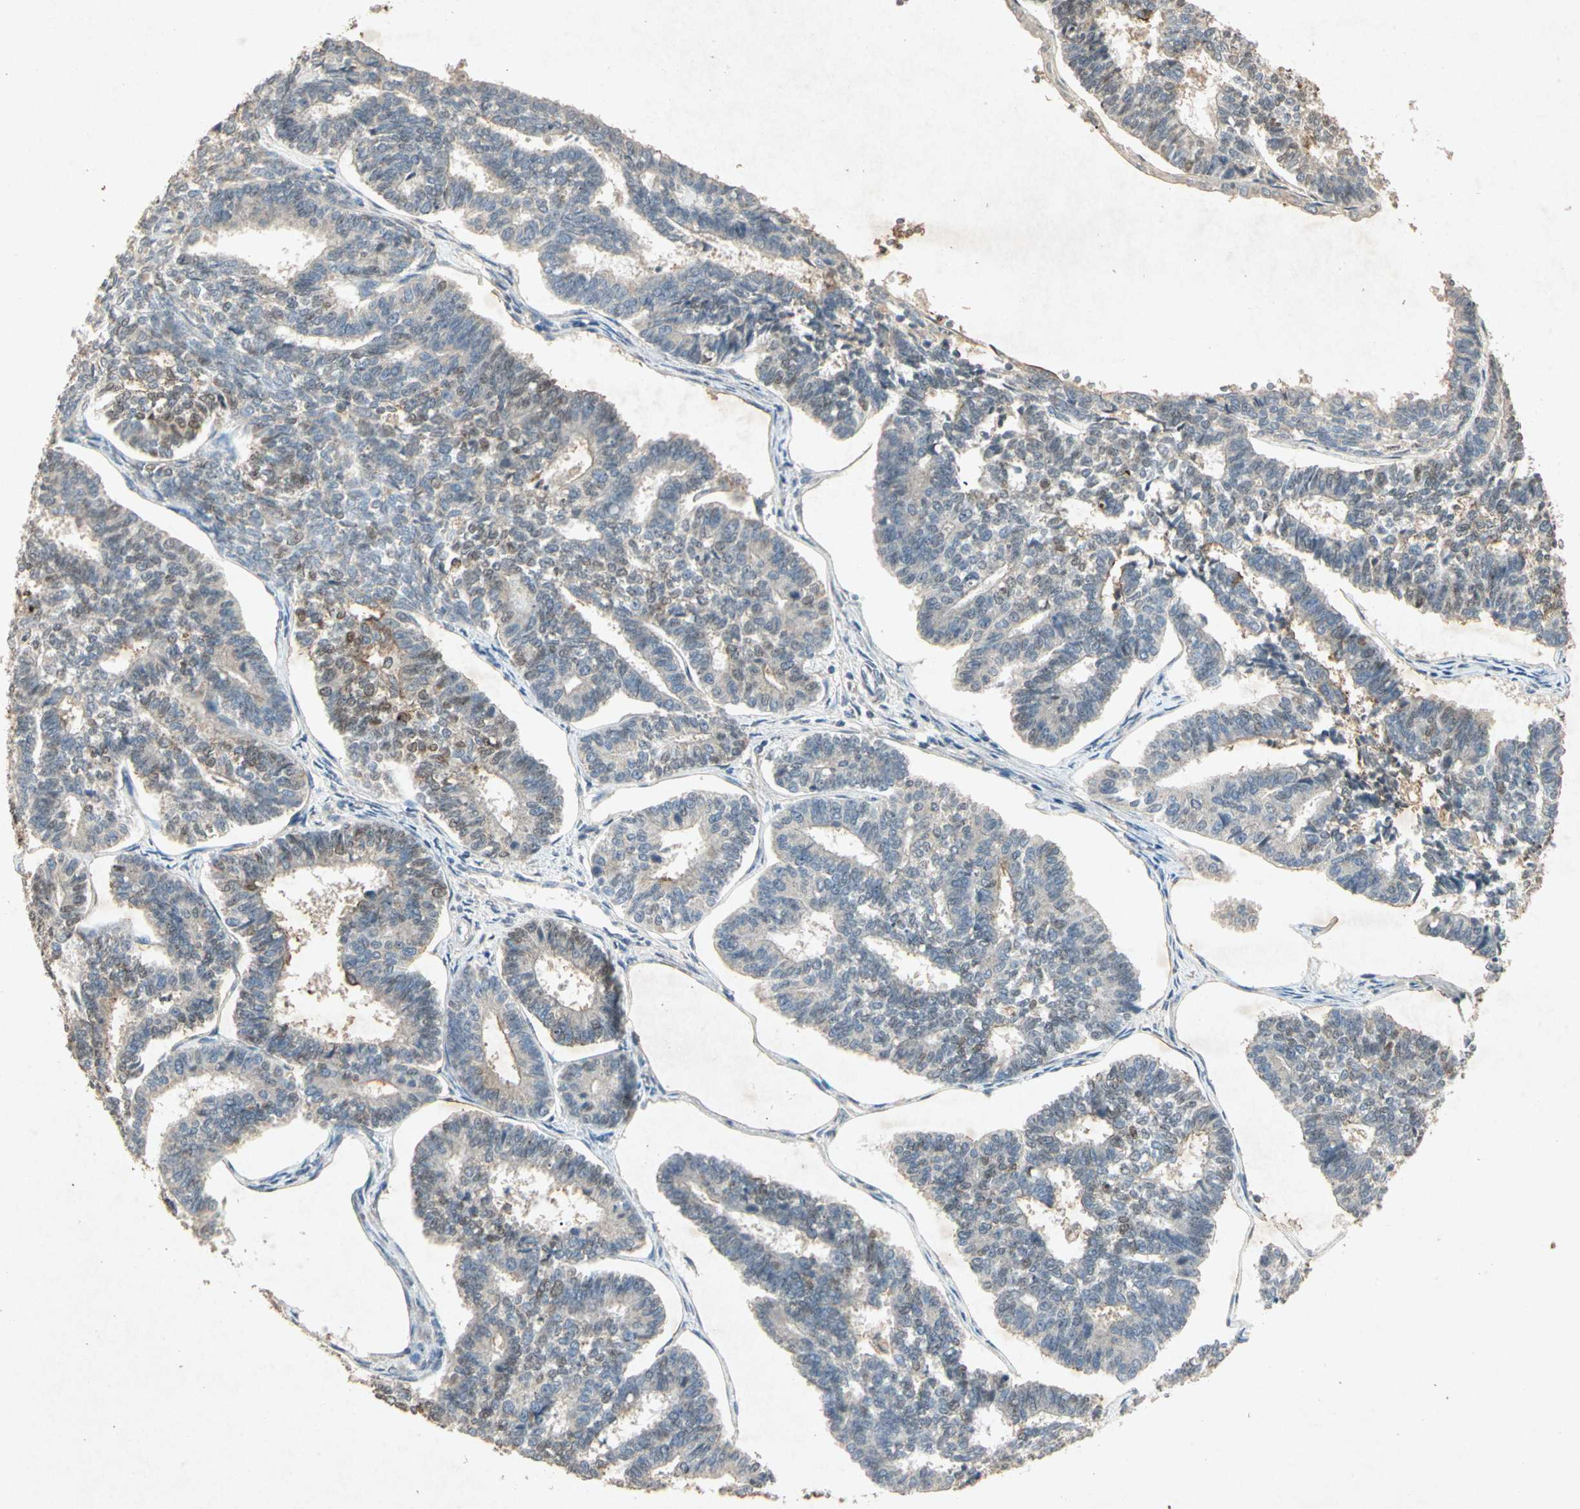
{"staining": {"intensity": "weak", "quantity": "25%-75%", "location": "cytoplasmic/membranous"}, "tissue": "endometrial cancer", "cell_type": "Tumor cells", "image_type": "cancer", "snomed": [{"axis": "morphology", "description": "Adenocarcinoma, NOS"}, {"axis": "topography", "description": "Endometrium"}], "caption": "Protein analysis of endometrial adenocarcinoma tissue demonstrates weak cytoplasmic/membranous staining in about 25%-75% of tumor cells. The staining was performed using DAB, with brown indicating positive protein expression. Nuclei are stained blue with hematoxylin.", "gene": "MSRB1", "patient": {"sex": "female", "age": 70}}